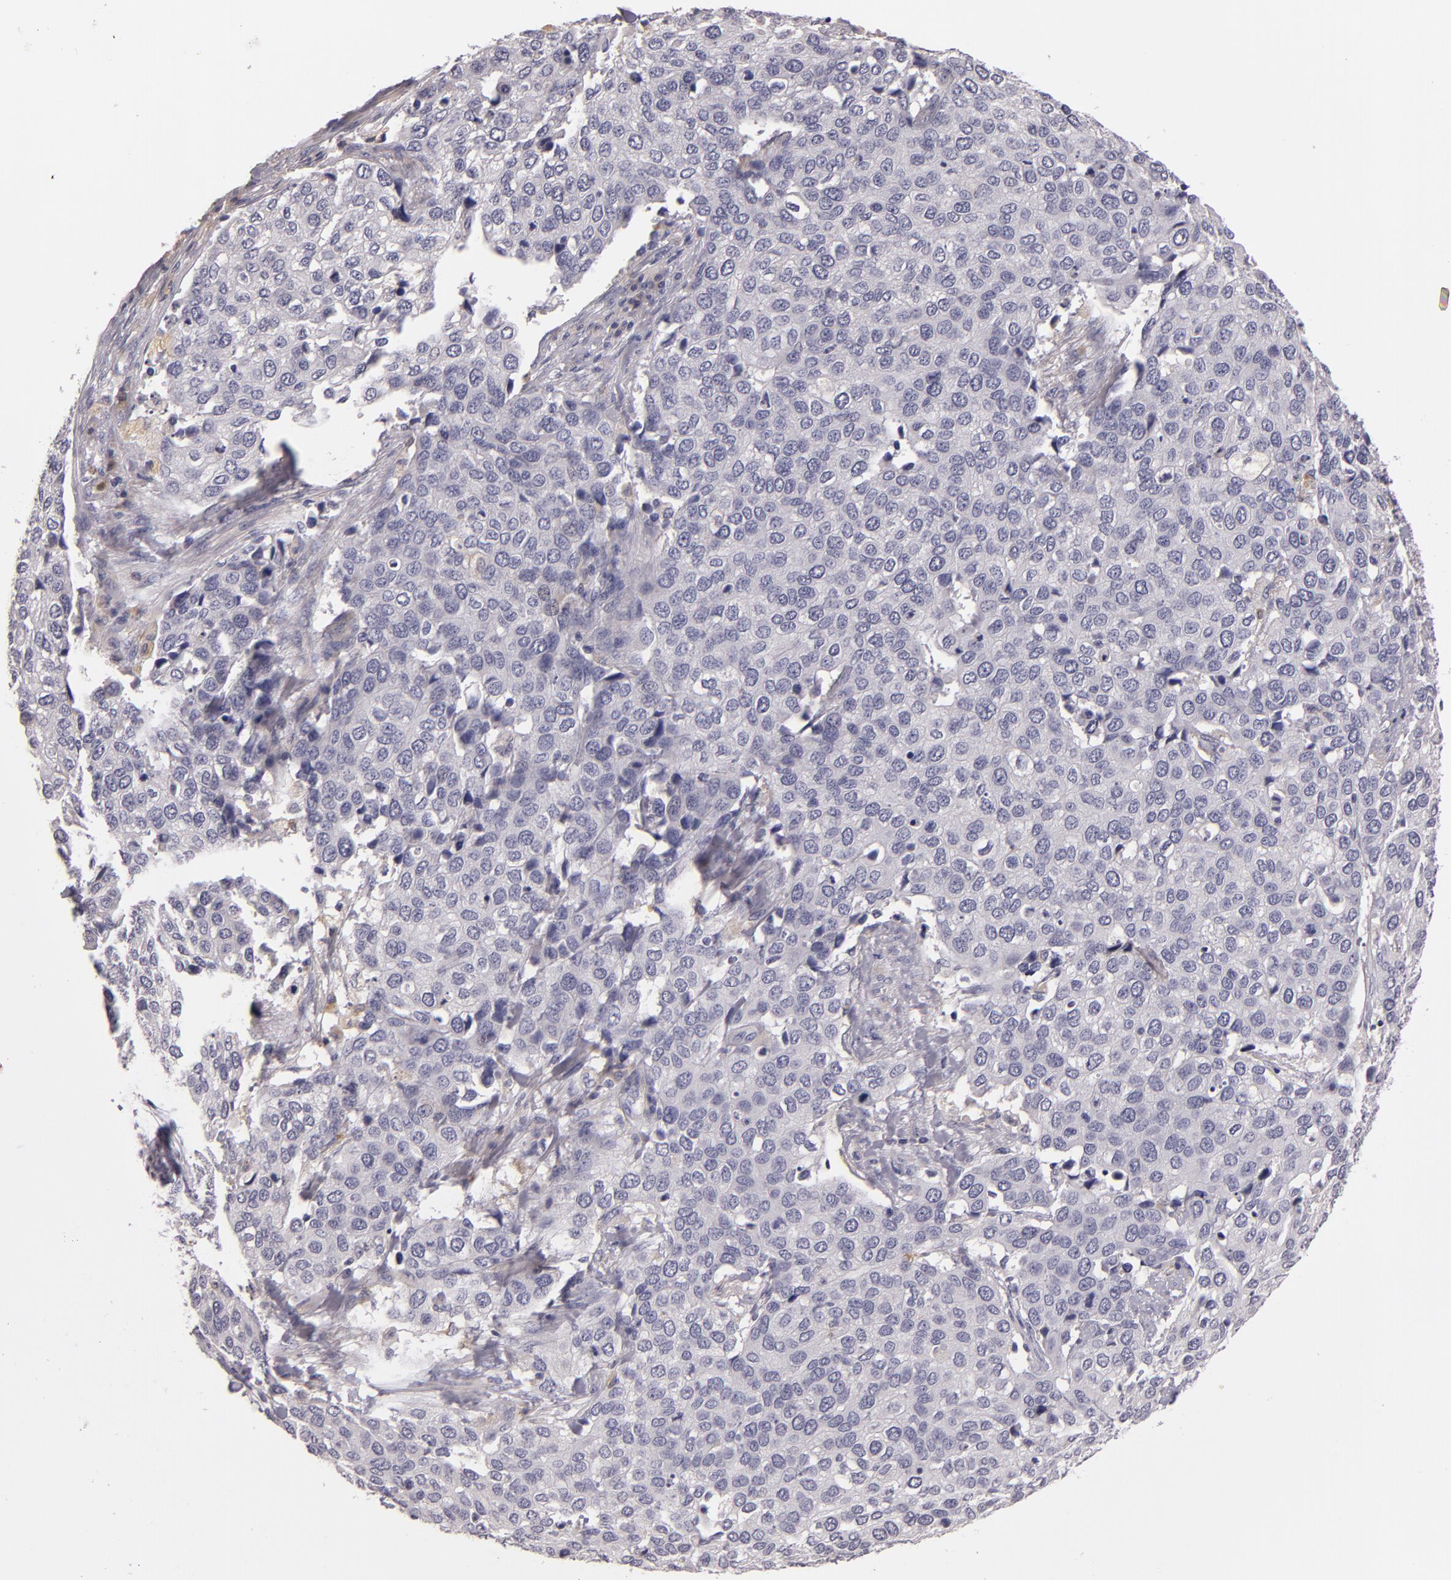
{"staining": {"intensity": "negative", "quantity": "none", "location": "none"}, "tissue": "cervical cancer", "cell_type": "Tumor cells", "image_type": "cancer", "snomed": [{"axis": "morphology", "description": "Squamous cell carcinoma, NOS"}, {"axis": "topography", "description": "Cervix"}], "caption": "Photomicrograph shows no protein expression in tumor cells of cervical squamous cell carcinoma tissue.", "gene": "TLR8", "patient": {"sex": "female", "age": 54}}